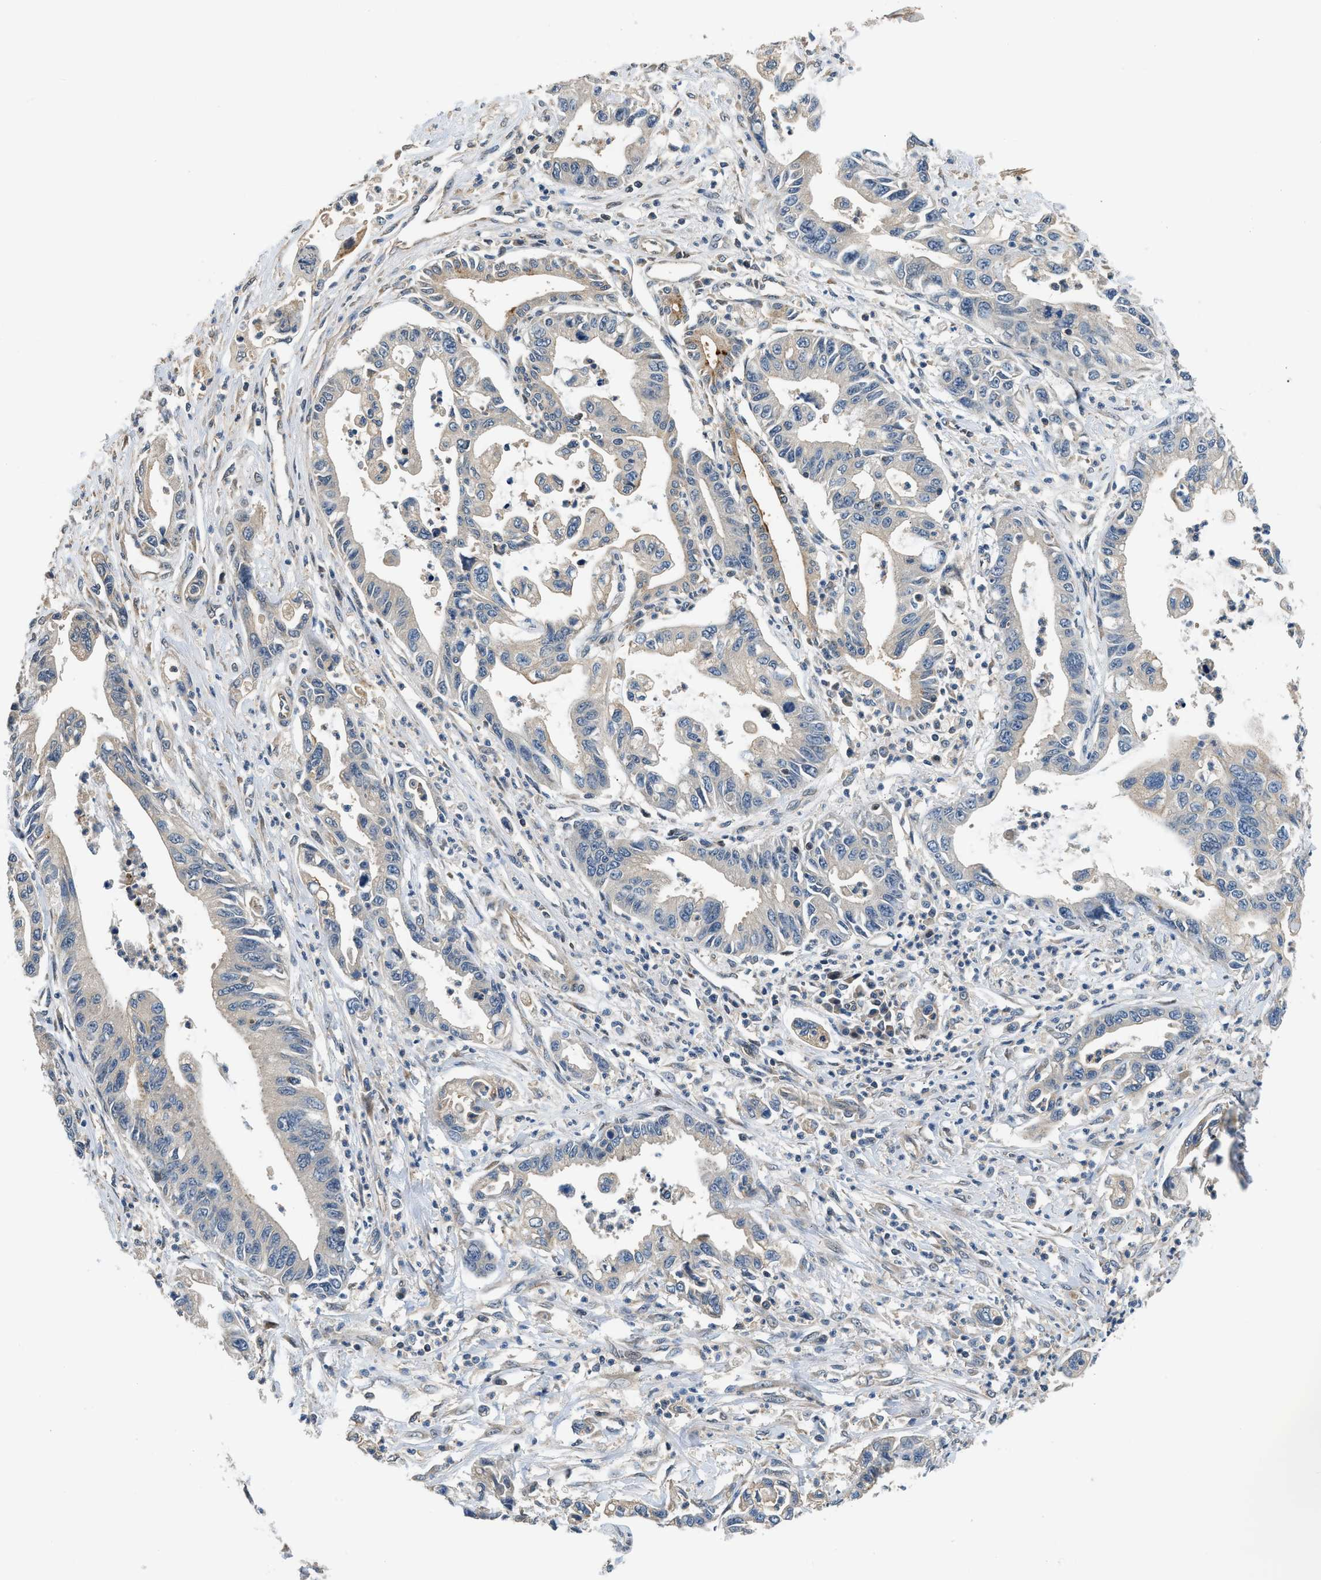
{"staining": {"intensity": "weak", "quantity": ">75%", "location": "cytoplasmic/membranous"}, "tissue": "pancreatic cancer", "cell_type": "Tumor cells", "image_type": "cancer", "snomed": [{"axis": "morphology", "description": "Adenocarcinoma, NOS"}, {"axis": "topography", "description": "Pancreas"}], "caption": "A brown stain shows weak cytoplasmic/membranous expression of a protein in pancreatic cancer (adenocarcinoma) tumor cells.", "gene": "IL3RA", "patient": {"sex": "male", "age": 56}}